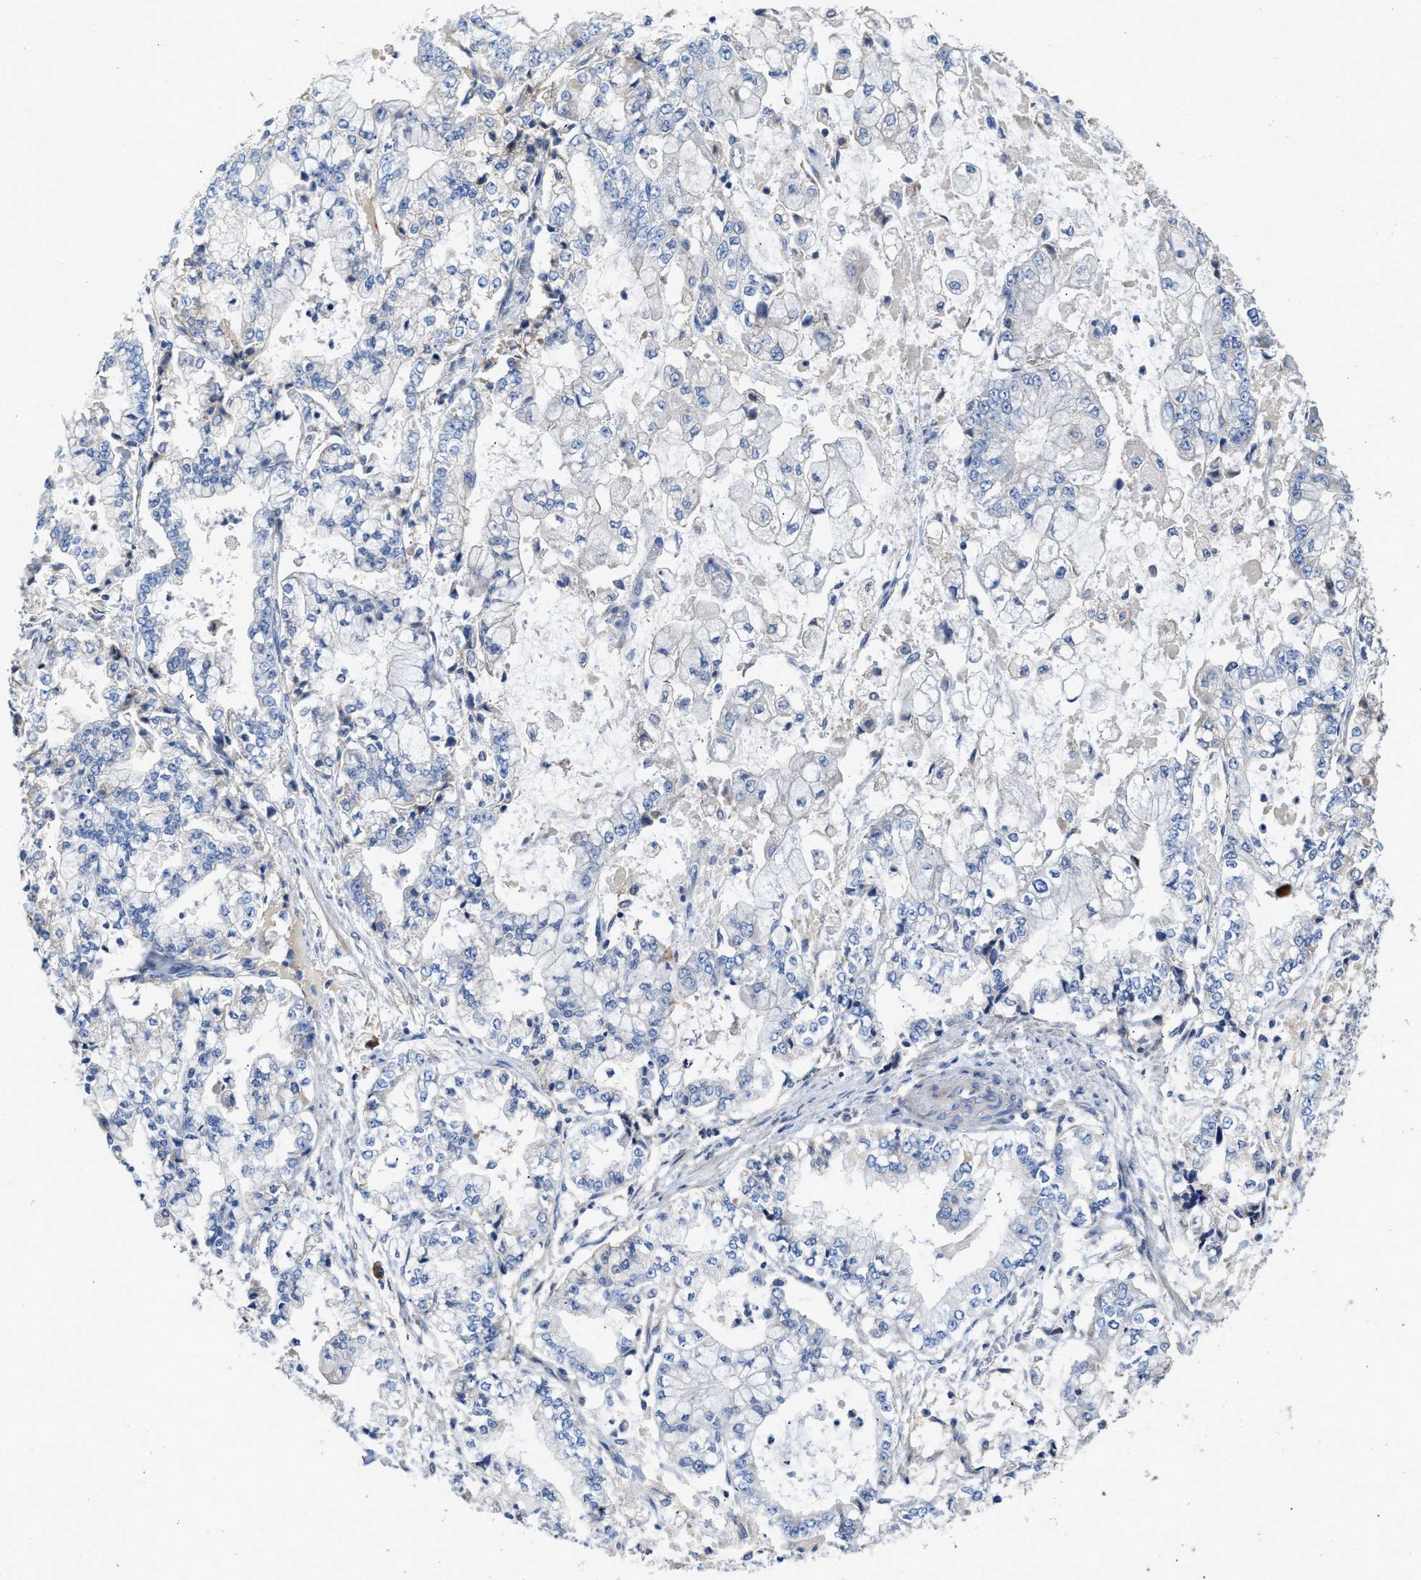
{"staining": {"intensity": "negative", "quantity": "none", "location": "none"}, "tissue": "stomach cancer", "cell_type": "Tumor cells", "image_type": "cancer", "snomed": [{"axis": "morphology", "description": "Adenocarcinoma, NOS"}, {"axis": "topography", "description": "Stomach"}], "caption": "Tumor cells show no significant protein expression in stomach cancer.", "gene": "C1S", "patient": {"sex": "male", "age": 76}}